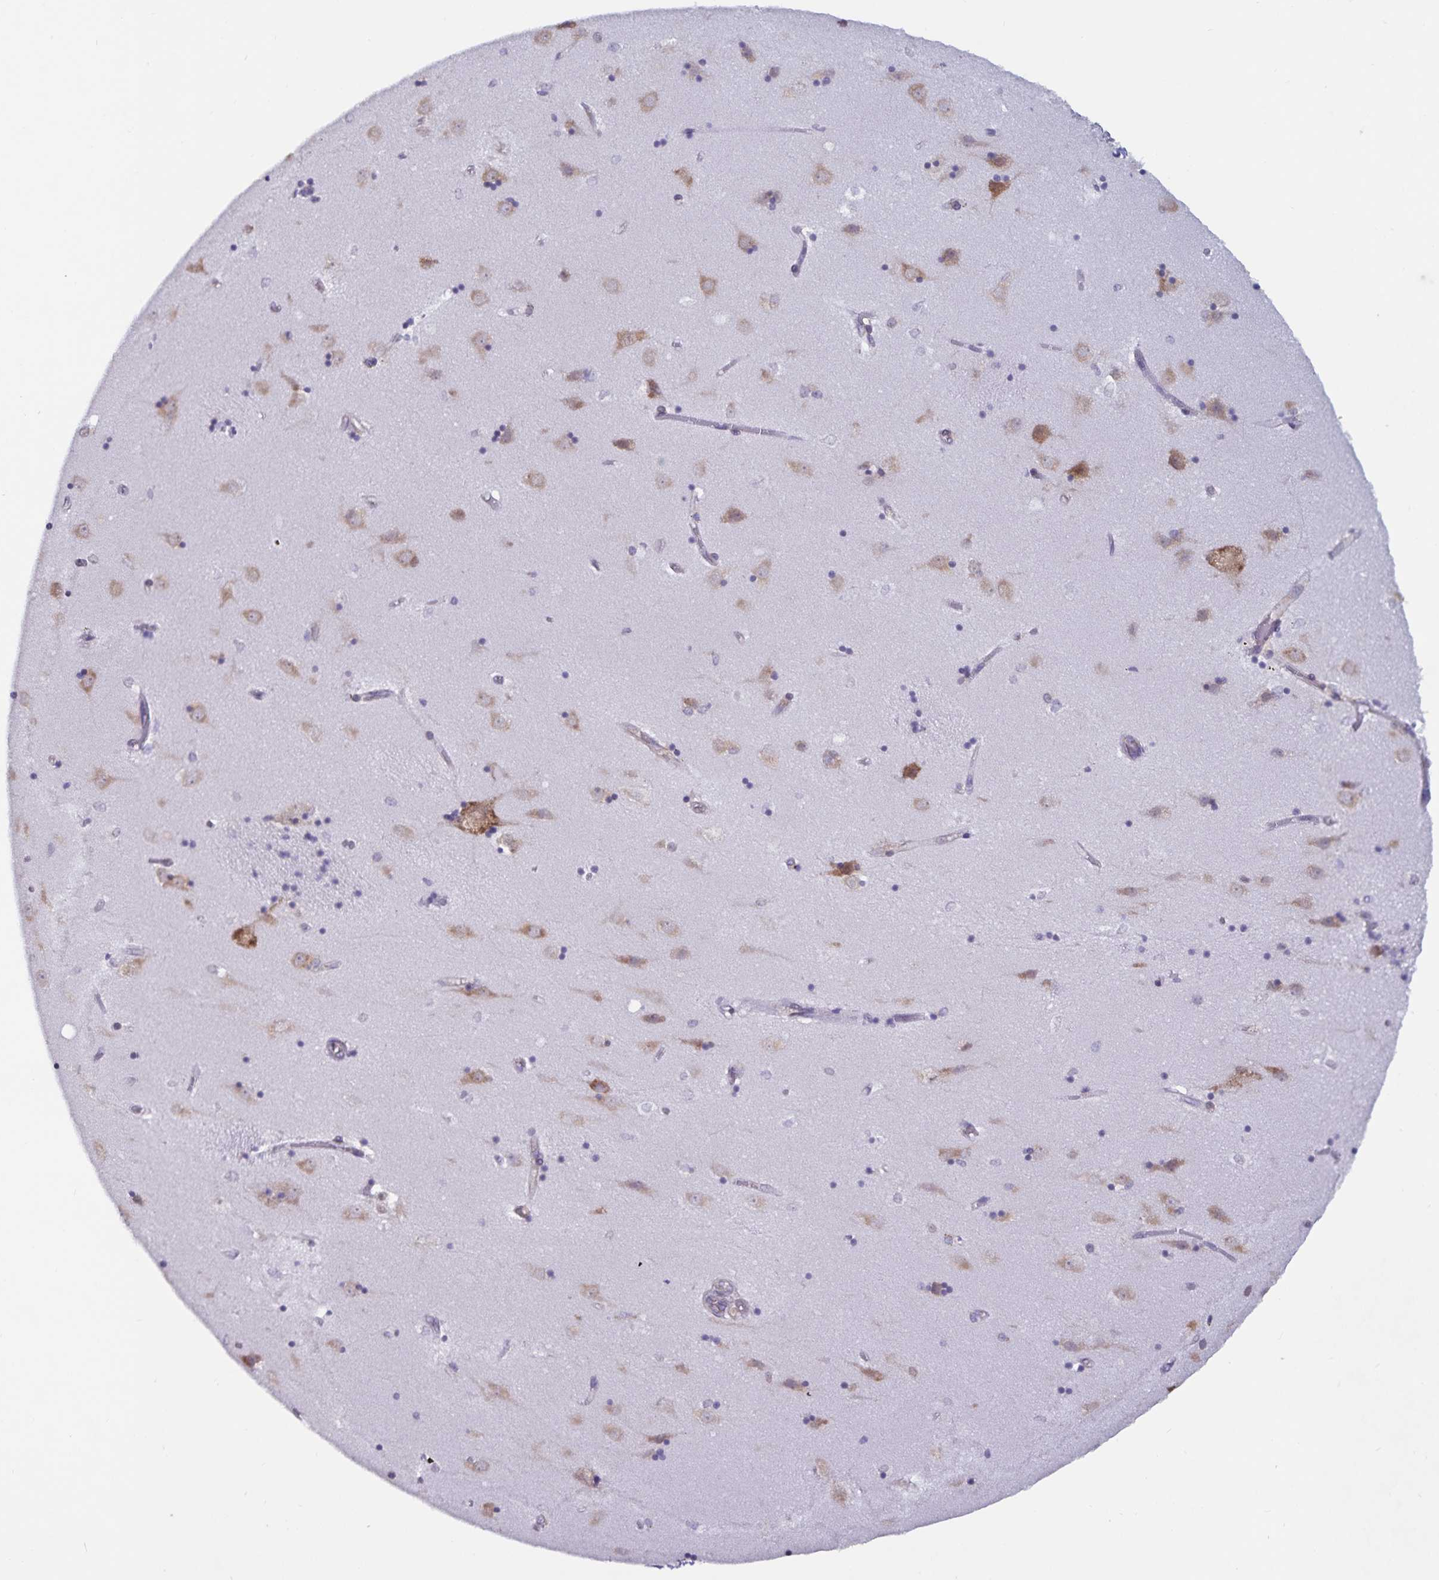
{"staining": {"intensity": "moderate", "quantity": "25%-75%", "location": "cytoplasmic/membranous"}, "tissue": "caudate", "cell_type": "Glial cells", "image_type": "normal", "snomed": [{"axis": "morphology", "description": "Normal tissue, NOS"}, {"axis": "topography", "description": "Lateral ventricle wall"}], "caption": "Protein analysis of unremarkable caudate displays moderate cytoplasmic/membranous expression in about 25%-75% of glial cells.", "gene": "FAM120A", "patient": {"sex": "male", "age": 54}}